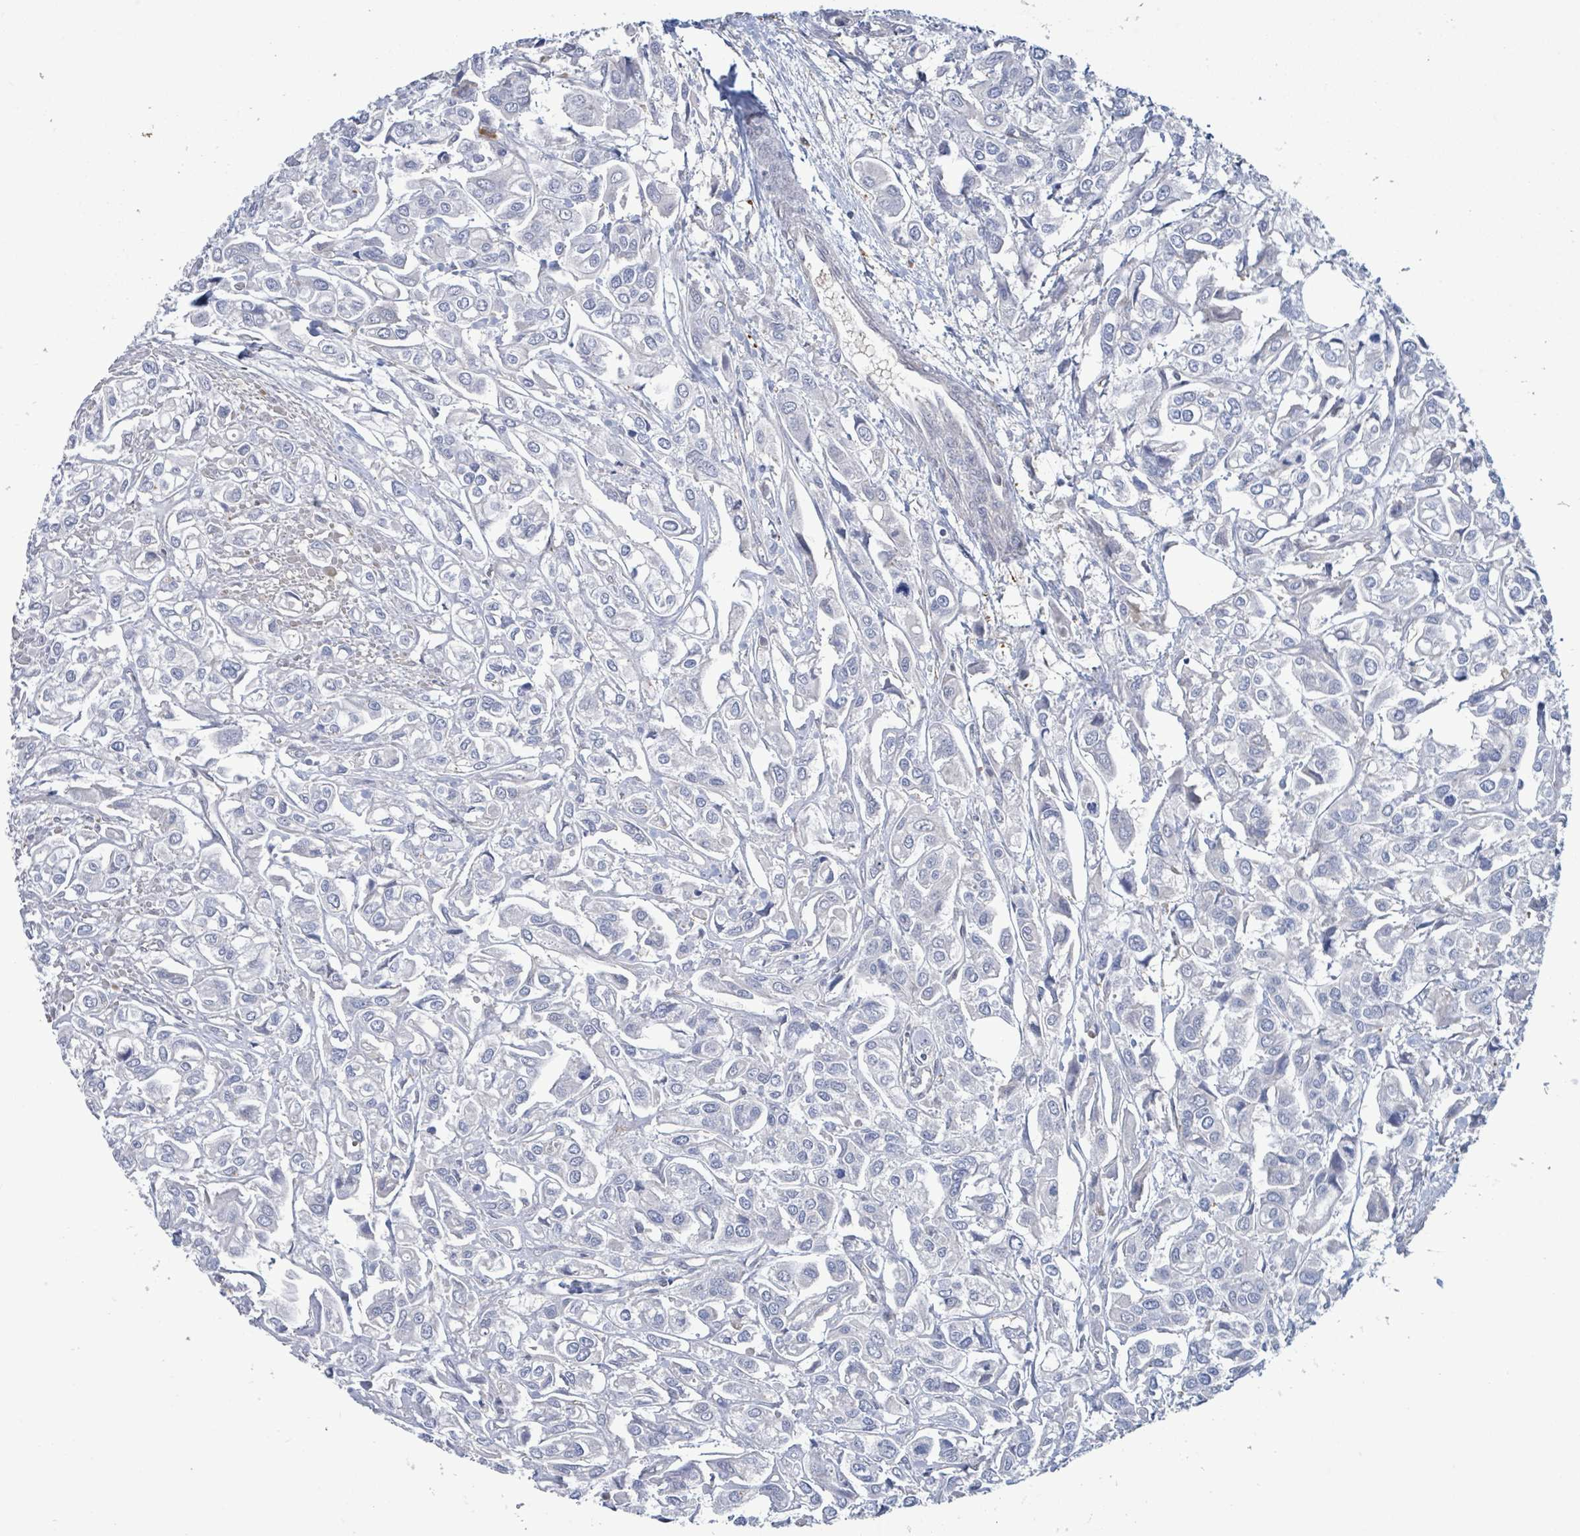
{"staining": {"intensity": "negative", "quantity": "none", "location": "none"}, "tissue": "urothelial cancer", "cell_type": "Tumor cells", "image_type": "cancer", "snomed": [{"axis": "morphology", "description": "Urothelial carcinoma, High grade"}, {"axis": "topography", "description": "Urinary bladder"}], "caption": "DAB (3,3'-diaminobenzidine) immunohistochemical staining of urothelial cancer reveals no significant positivity in tumor cells.", "gene": "PGAM1", "patient": {"sex": "male", "age": 67}}